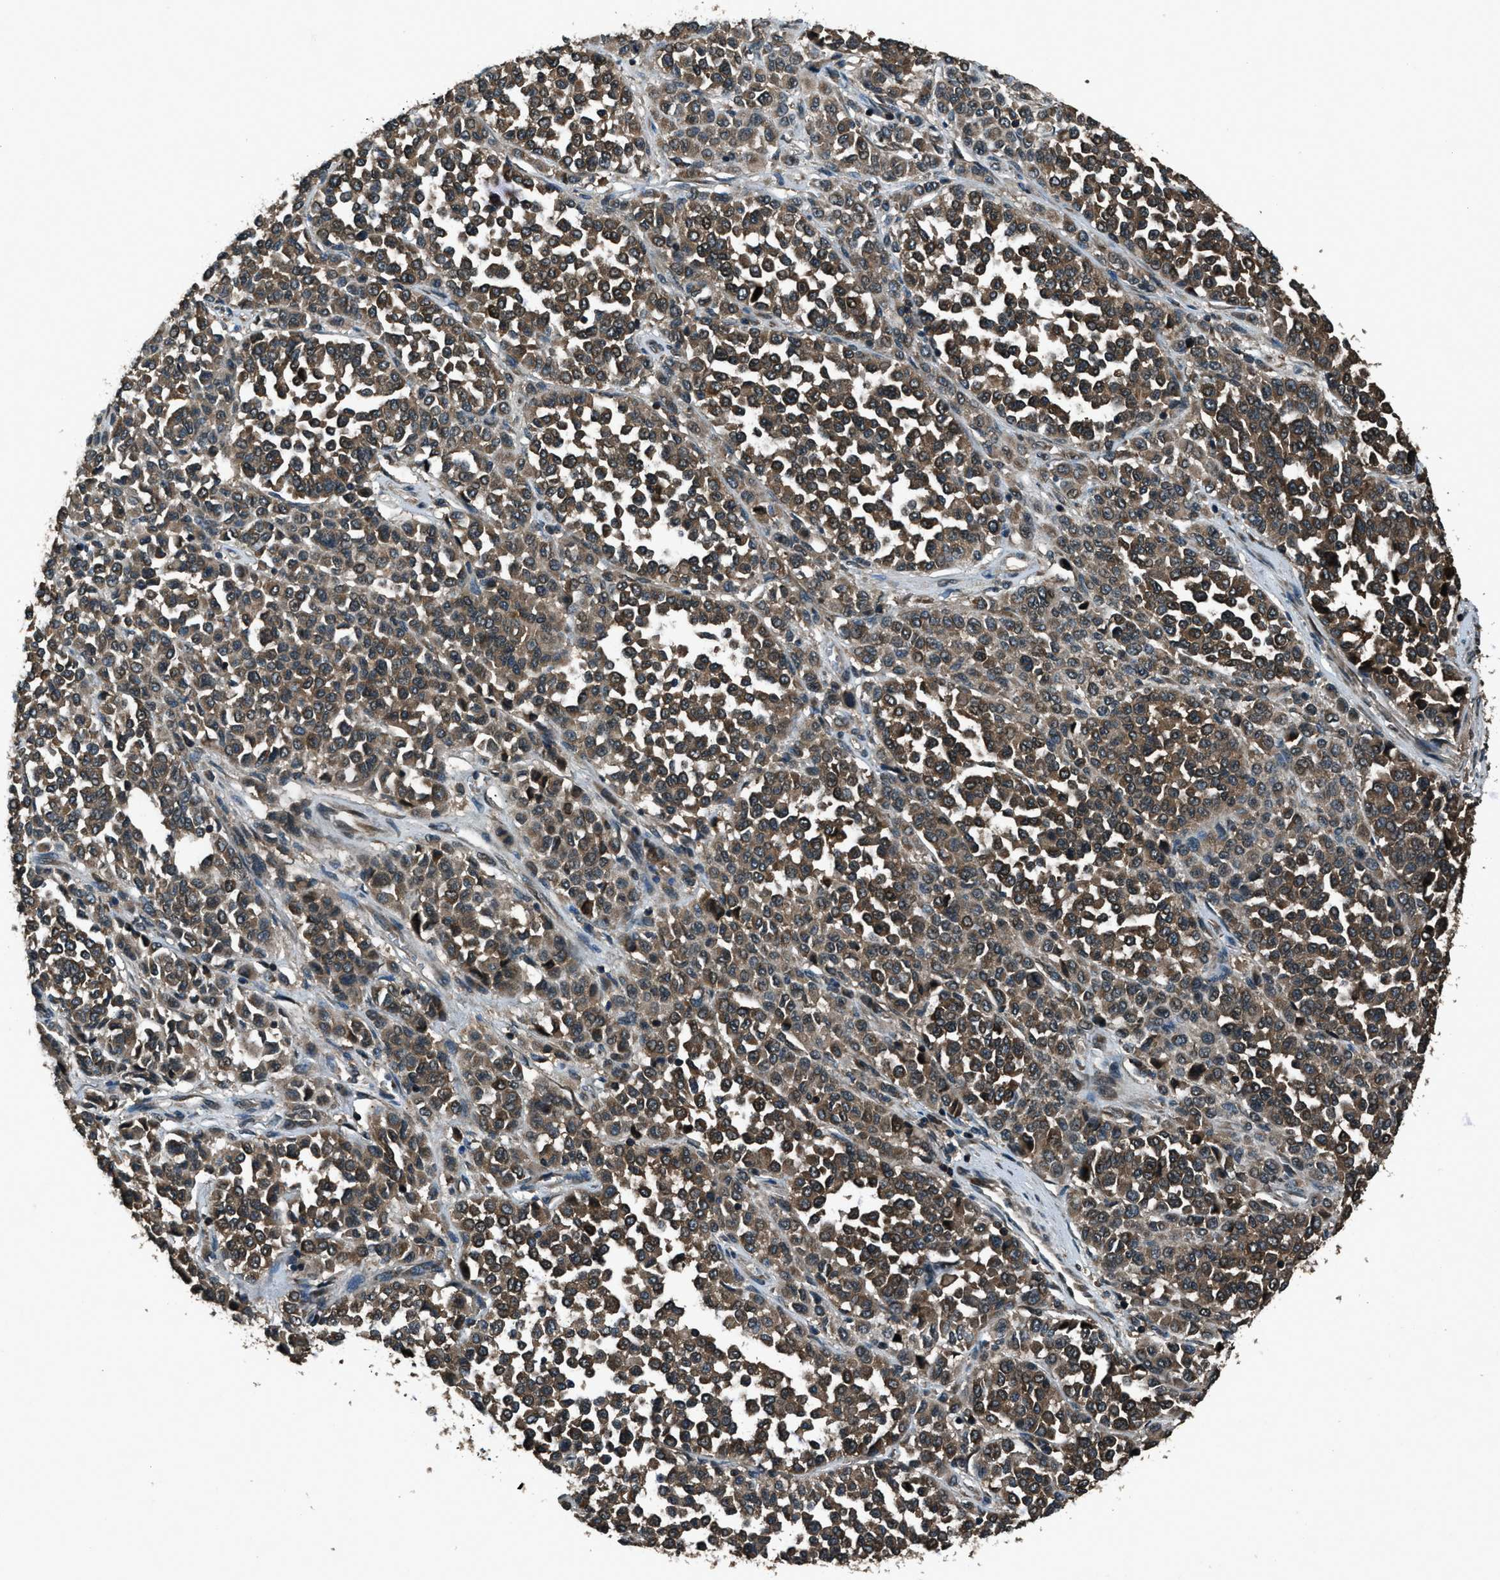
{"staining": {"intensity": "moderate", "quantity": ">75%", "location": "cytoplasmic/membranous"}, "tissue": "melanoma", "cell_type": "Tumor cells", "image_type": "cancer", "snomed": [{"axis": "morphology", "description": "Malignant melanoma, Metastatic site"}, {"axis": "topography", "description": "Pancreas"}], "caption": "Protein positivity by immunohistochemistry shows moderate cytoplasmic/membranous positivity in approximately >75% of tumor cells in malignant melanoma (metastatic site).", "gene": "TRIM4", "patient": {"sex": "female", "age": 30}}